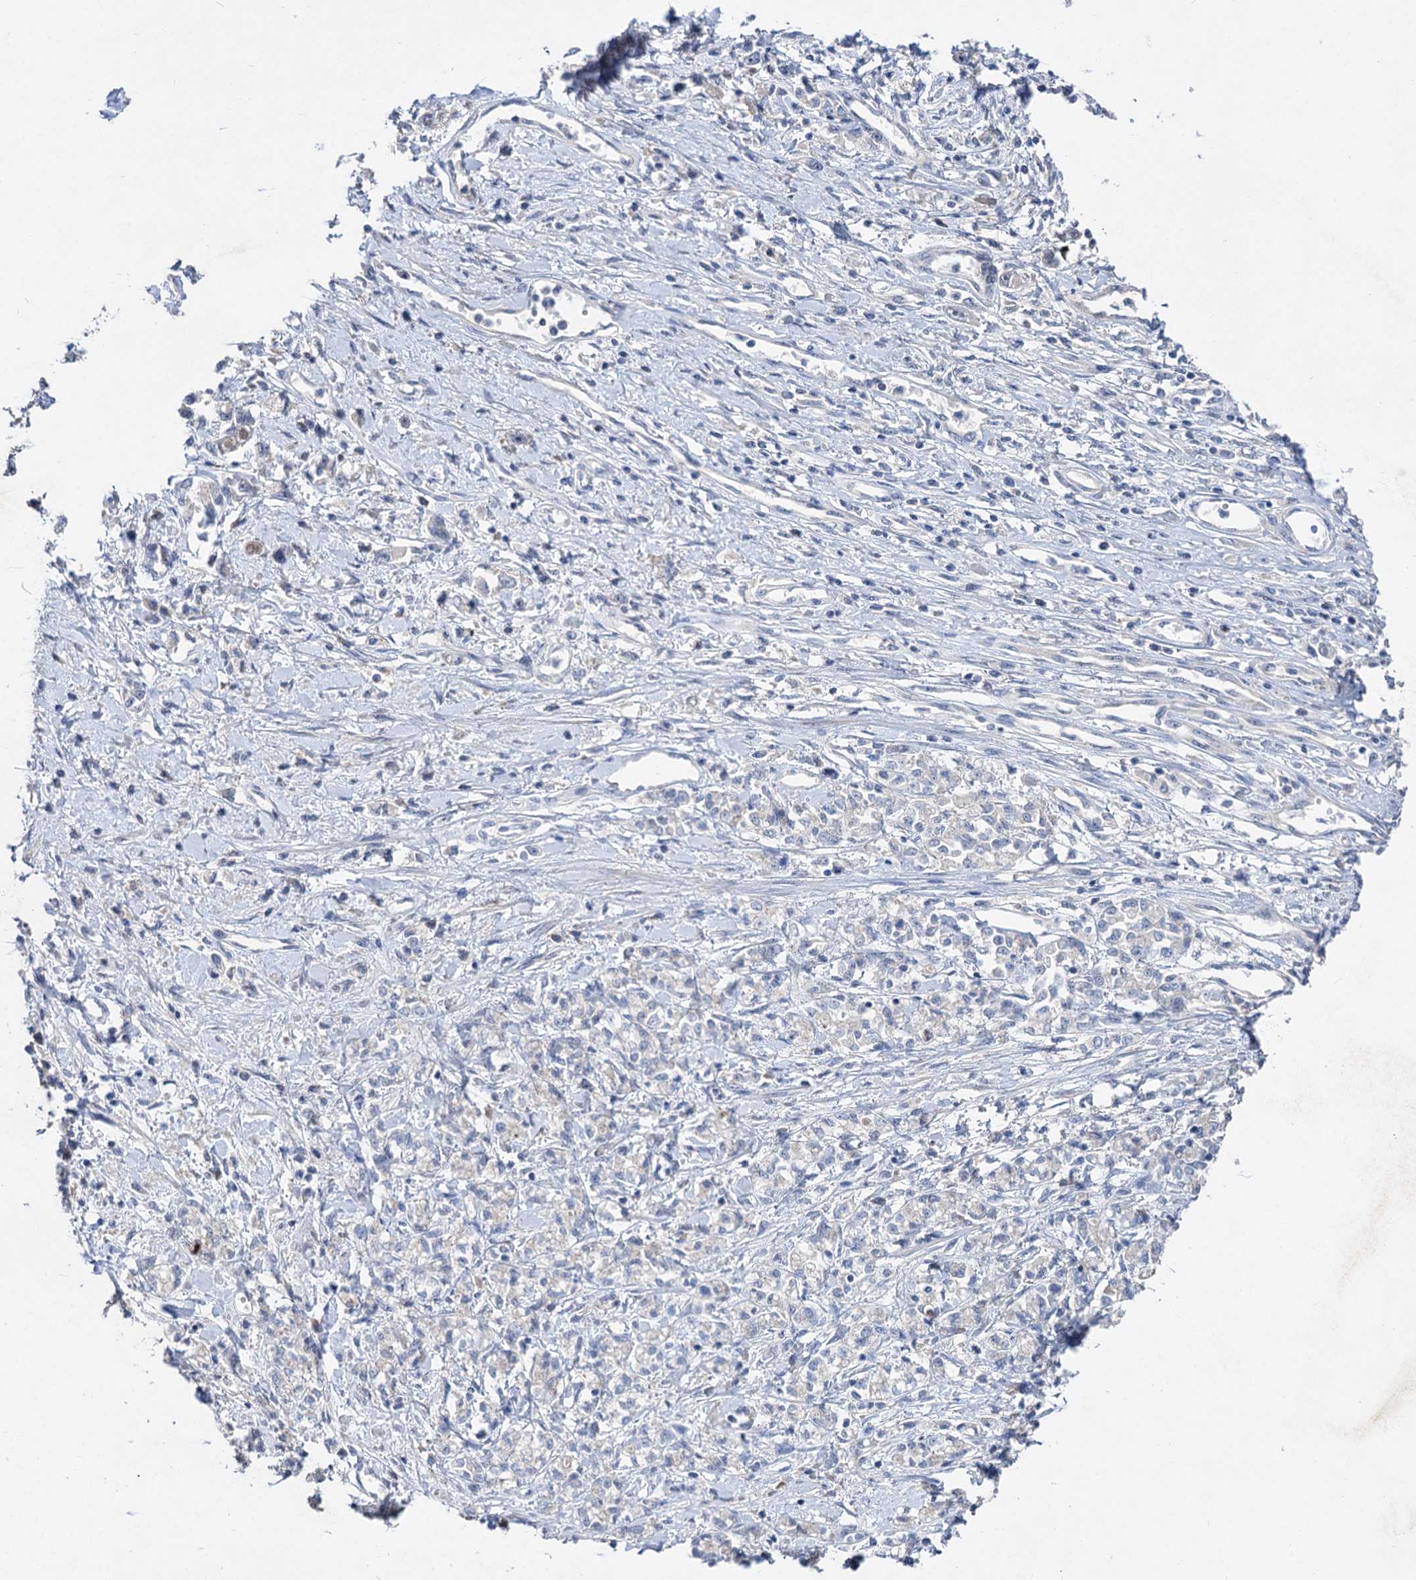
{"staining": {"intensity": "negative", "quantity": "none", "location": "none"}, "tissue": "stomach cancer", "cell_type": "Tumor cells", "image_type": "cancer", "snomed": [{"axis": "morphology", "description": "Adenocarcinoma, NOS"}, {"axis": "topography", "description": "Stomach"}], "caption": "This is an IHC micrograph of stomach cancer (adenocarcinoma). There is no staining in tumor cells.", "gene": "ATP4A", "patient": {"sex": "female", "age": 76}}